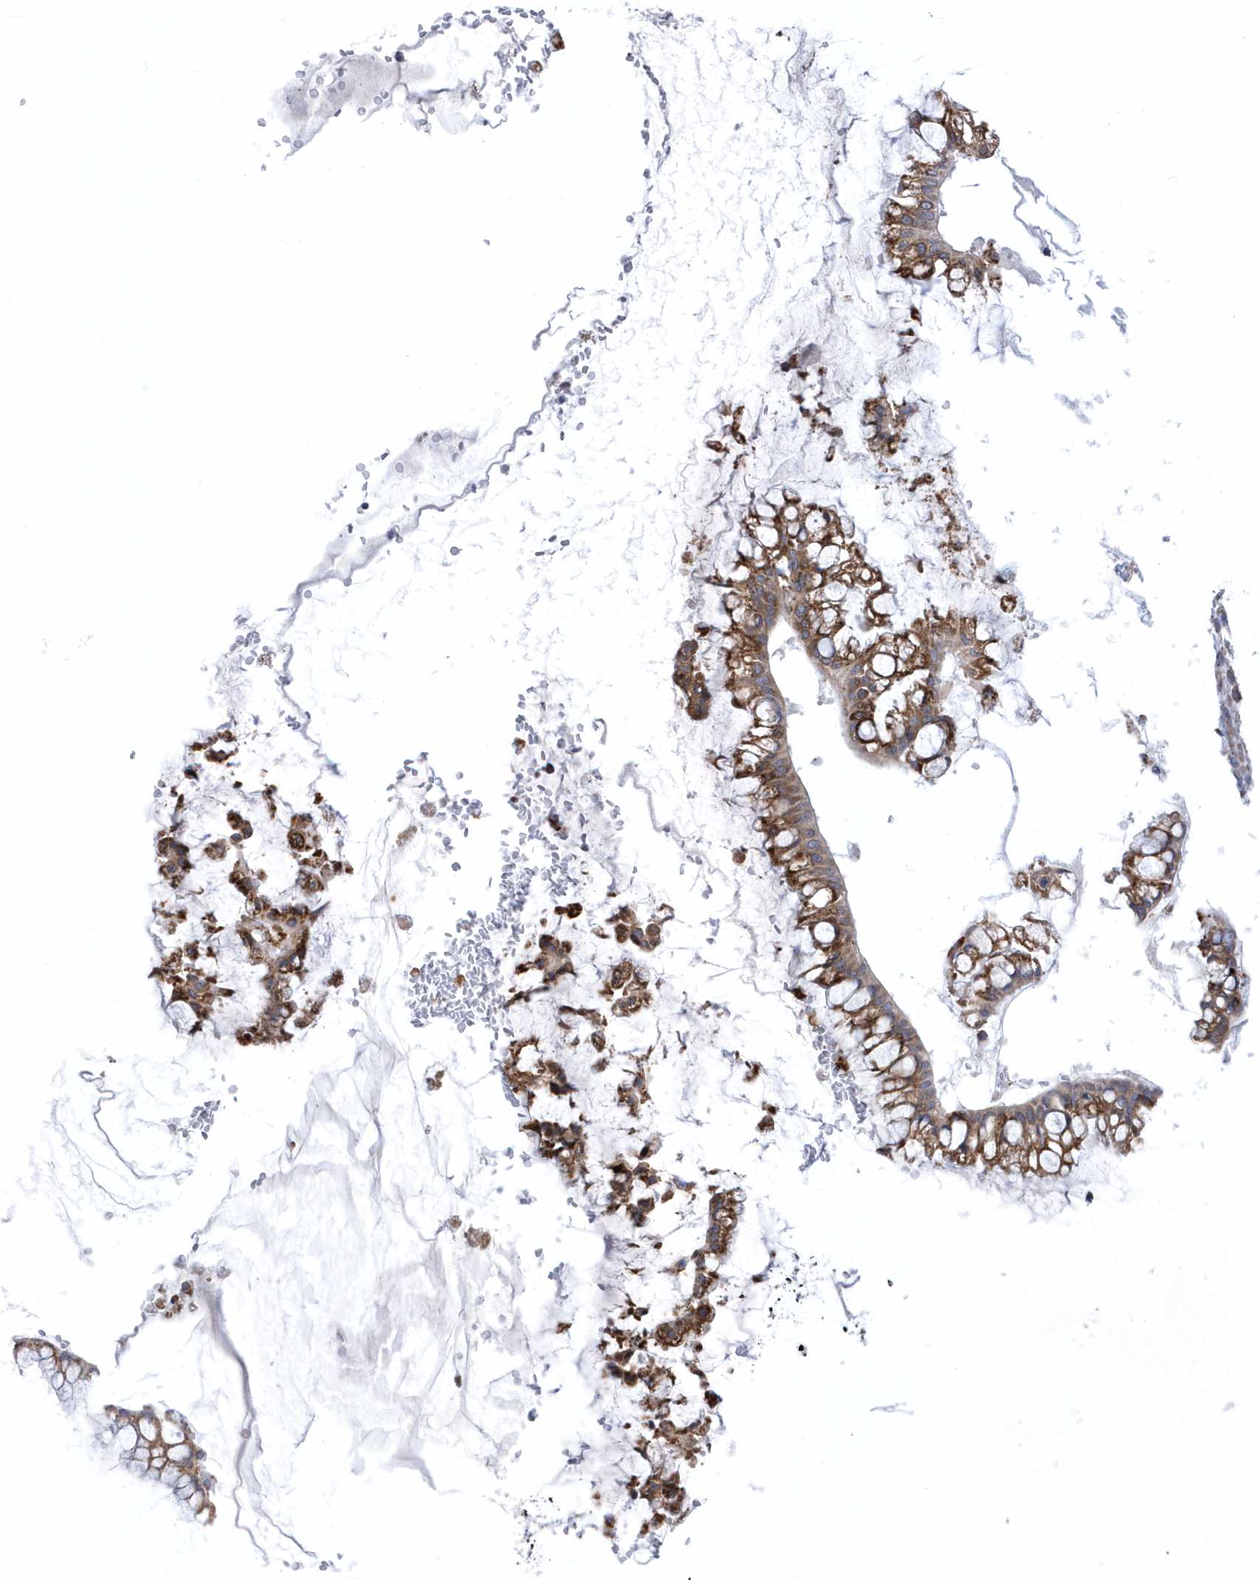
{"staining": {"intensity": "moderate", "quantity": ">75%", "location": "cytoplasmic/membranous"}, "tissue": "ovarian cancer", "cell_type": "Tumor cells", "image_type": "cancer", "snomed": [{"axis": "morphology", "description": "Cystadenocarcinoma, mucinous, NOS"}, {"axis": "topography", "description": "Ovary"}], "caption": "There is medium levels of moderate cytoplasmic/membranous positivity in tumor cells of mucinous cystadenocarcinoma (ovarian), as demonstrated by immunohistochemical staining (brown color).", "gene": "MED31", "patient": {"sex": "female", "age": 73}}